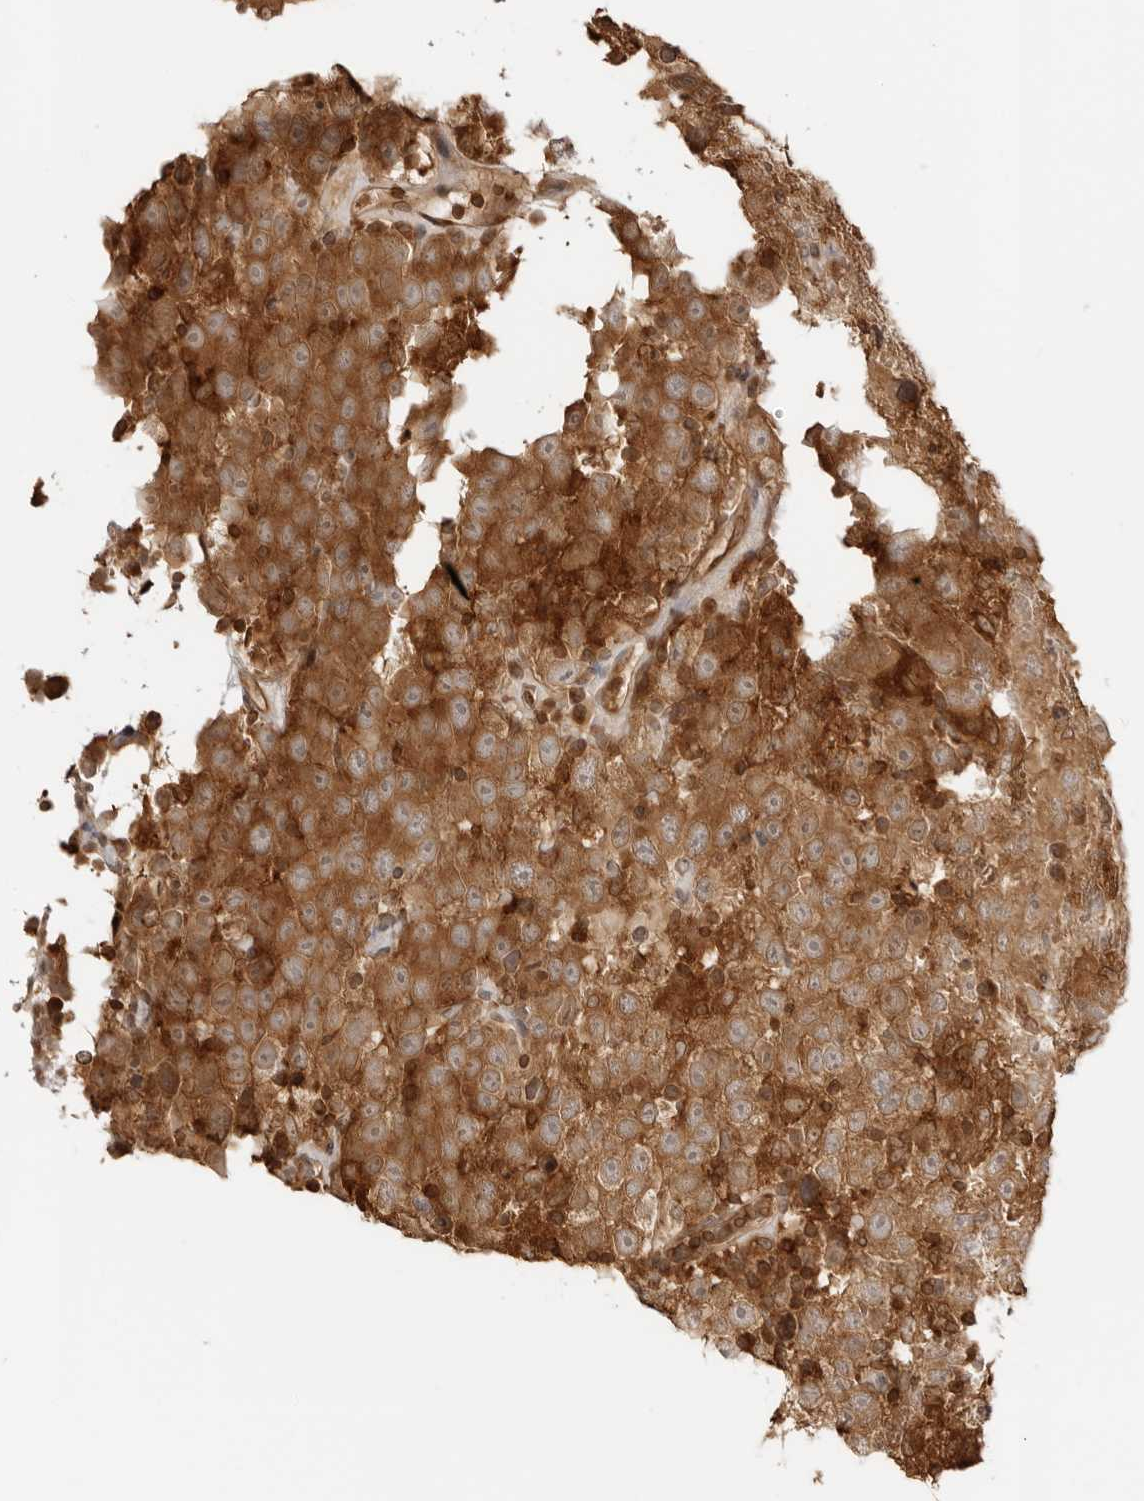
{"staining": {"intensity": "moderate", "quantity": ">75%", "location": "cytoplasmic/membranous"}, "tissue": "testis cancer", "cell_type": "Tumor cells", "image_type": "cancer", "snomed": [{"axis": "morphology", "description": "Seminoma, NOS"}, {"axis": "topography", "description": "Testis"}], "caption": "A micrograph showing moderate cytoplasmic/membranous expression in approximately >75% of tumor cells in testis cancer, as visualized by brown immunohistochemical staining.", "gene": "IKBKE", "patient": {"sex": "male", "age": 41}}